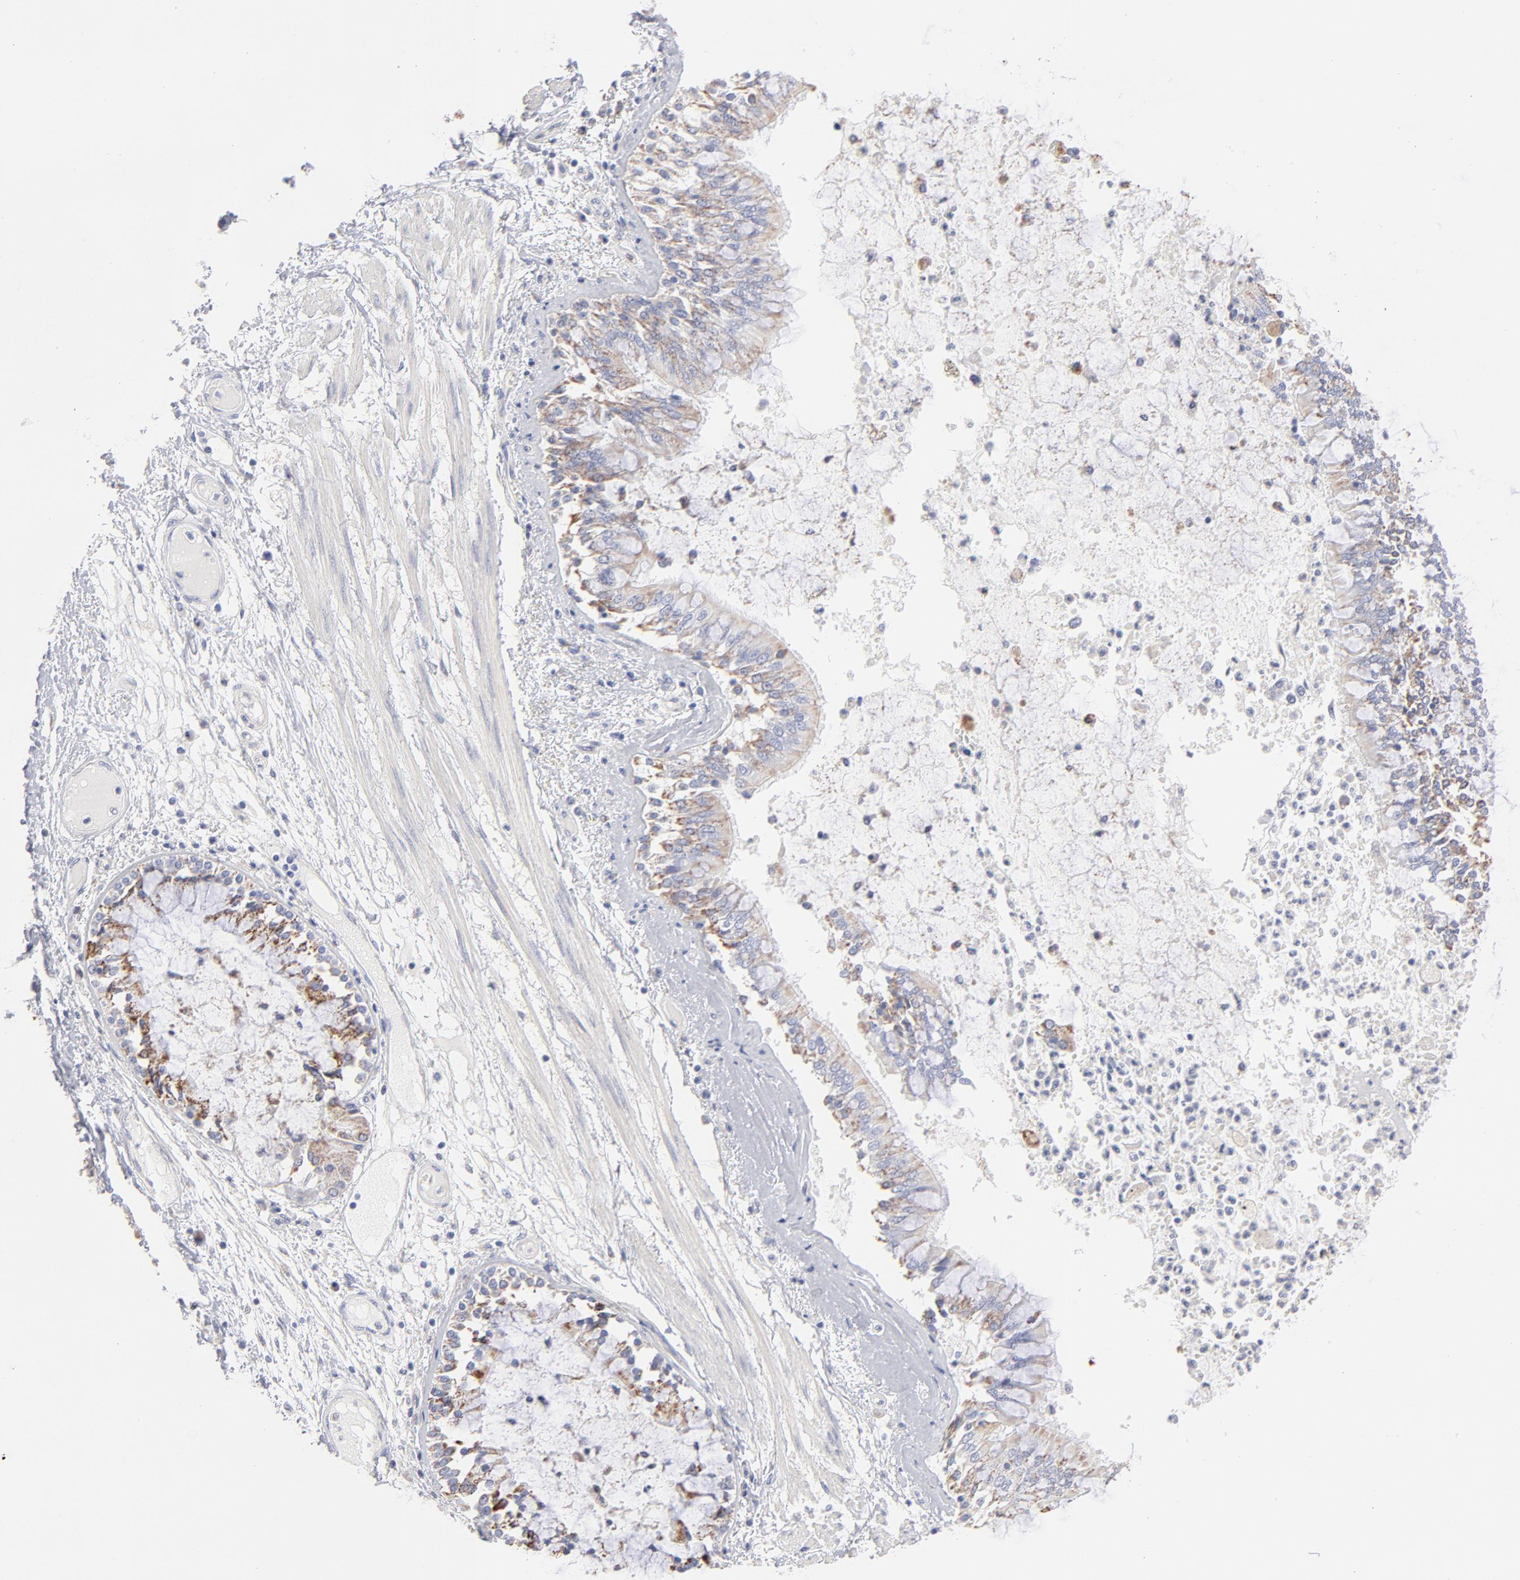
{"staining": {"intensity": "moderate", "quantity": ">75%", "location": "cytoplasmic/membranous"}, "tissue": "bronchus", "cell_type": "Respiratory epithelial cells", "image_type": "normal", "snomed": [{"axis": "morphology", "description": "Normal tissue, NOS"}, {"axis": "topography", "description": "Cartilage tissue"}, {"axis": "topography", "description": "Bronchus"}, {"axis": "topography", "description": "Lung"}], "caption": "This photomicrograph reveals immunohistochemistry staining of unremarkable bronchus, with medium moderate cytoplasmic/membranous staining in about >75% of respiratory epithelial cells.", "gene": "TST", "patient": {"sex": "female", "age": 49}}